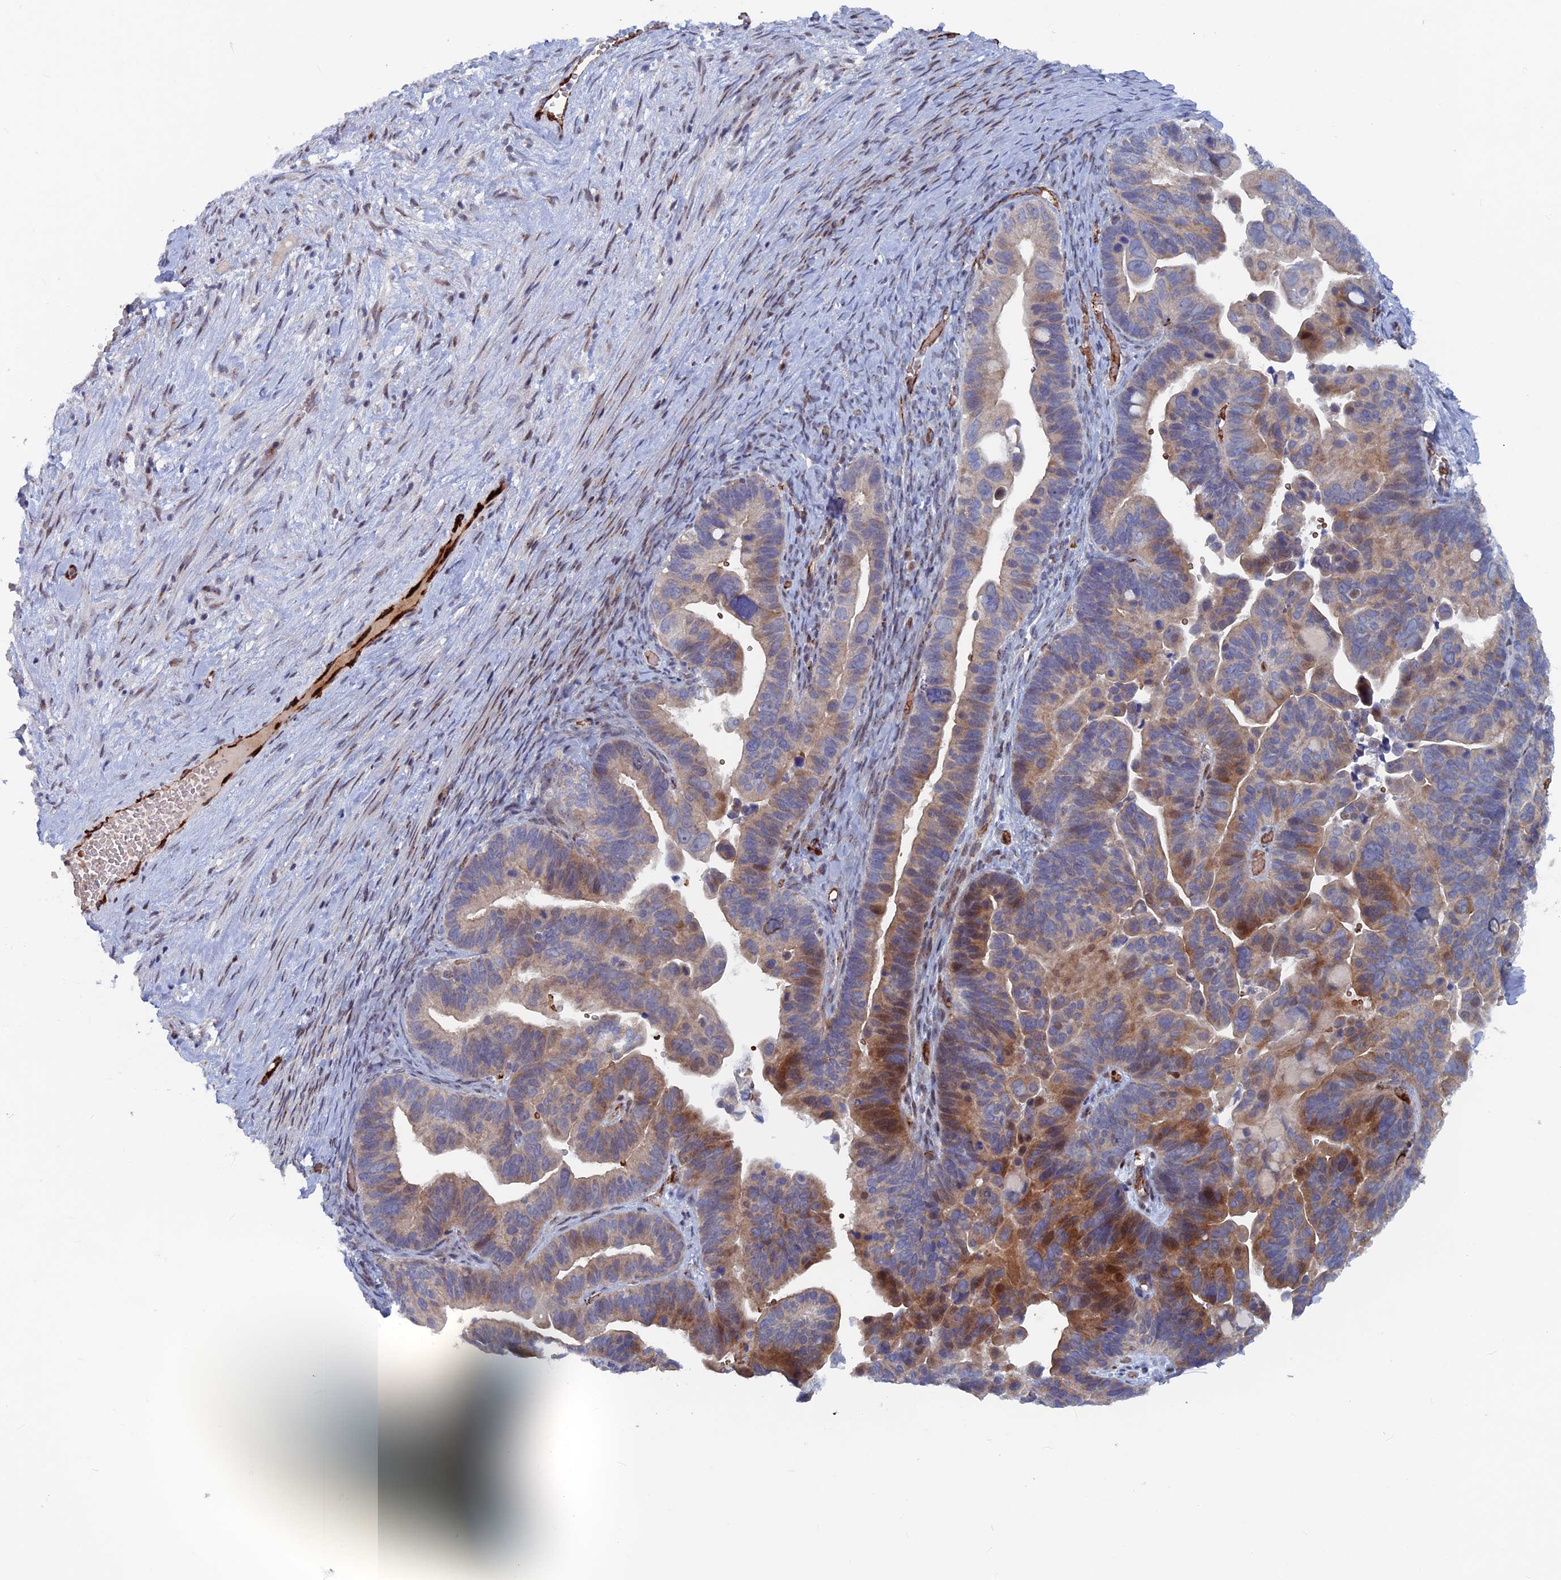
{"staining": {"intensity": "moderate", "quantity": "25%-75%", "location": "cytoplasmic/membranous,nuclear"}, "tissue": "ovarian cancer", "cell_type": "Tumor cells", "image_type": "cancer", "snomed": [{"axis": "morphology", "description": "Cystadenocarcinoma, serous, NOS"}, {"axis": "topography", "description": "Ovary"}], "caption": "Protein staining shows moderate cytoplasmic/membranous and nuclear staining in about 25%-75% of tumor cells in ovarian serous cystadenocarcinoma. The protein of interest is stained brown, and the nuclei are stained in blue (DAB IHC with brightfield microscopy, high magnification).", "gene": "SH3D21", "patient": {"sex": "female", "age": 56}}